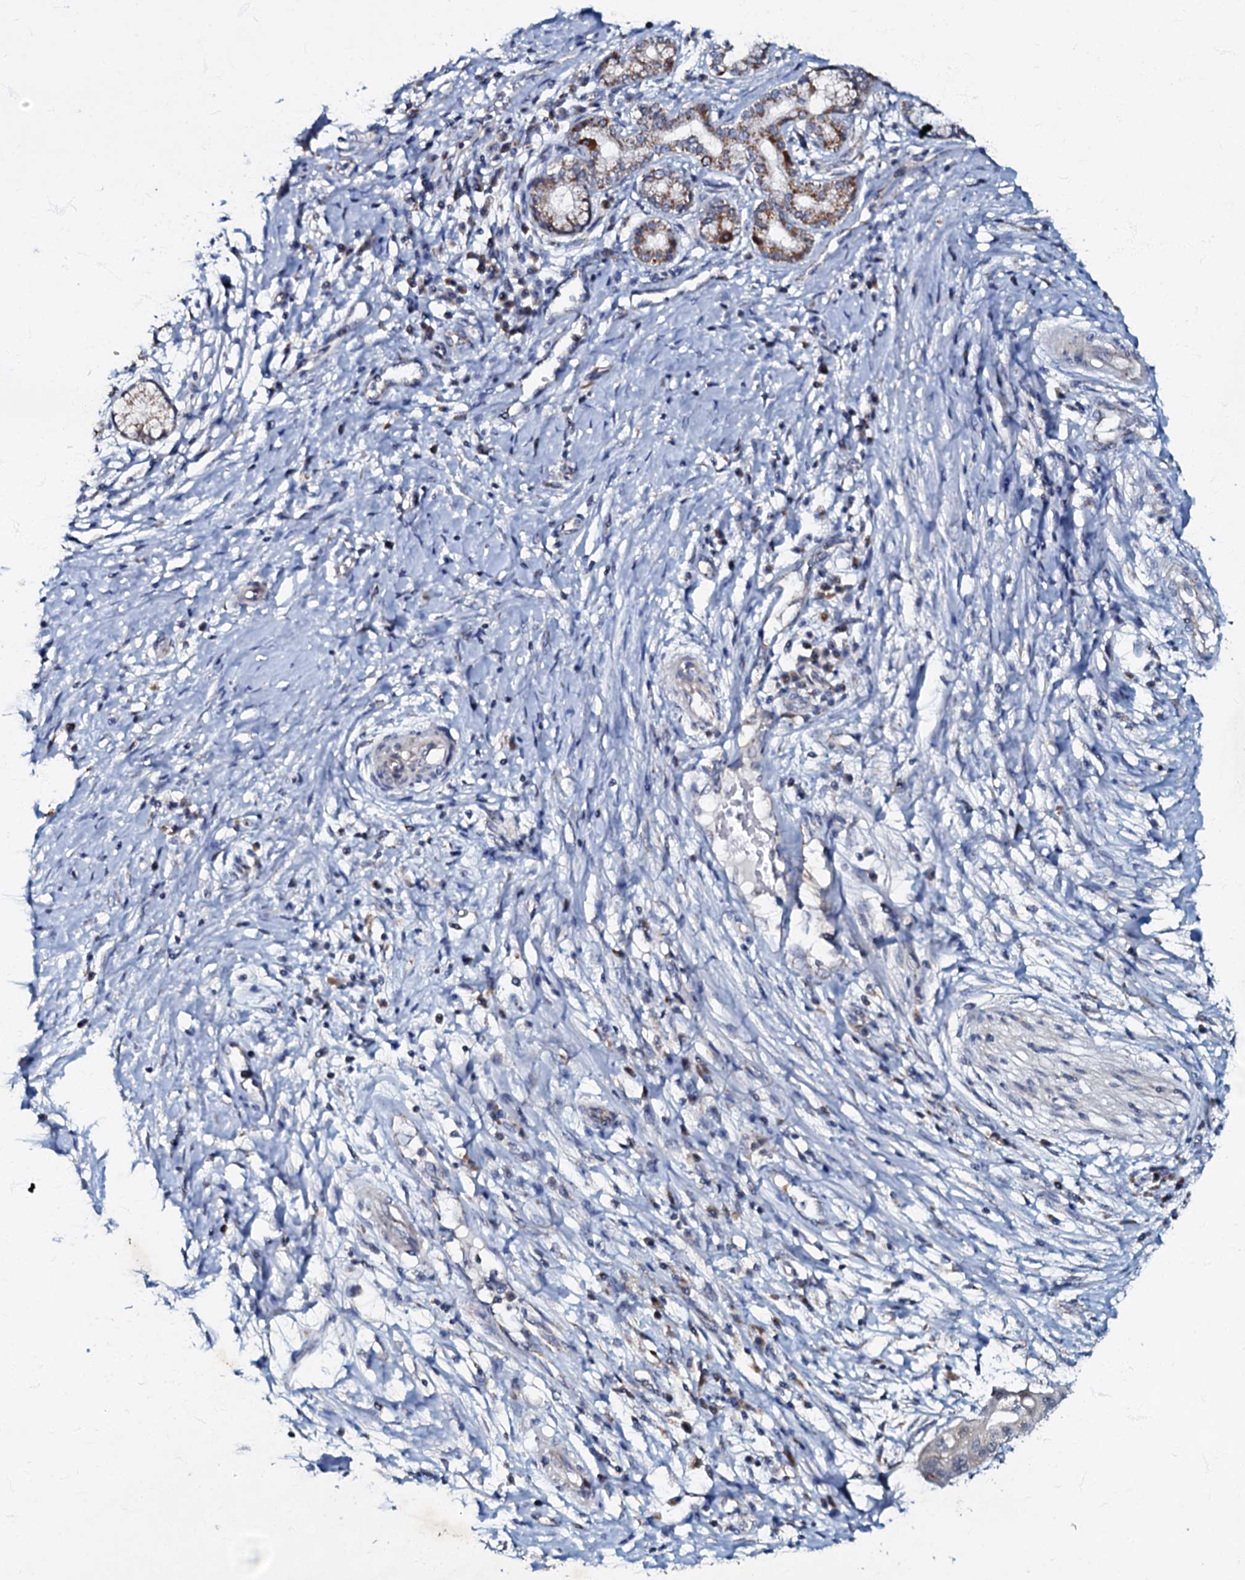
{"staining": {"intensity": "moderate", "quantity": ">75%", "location": "cytoplasmic/membranous"}, "tissue": "pancreatic cancer", "cell_type": "Tumor cells", "image_type": "cancer", "snomed": [{"axis": "morphology", "description": "Adenocarcinoma, NOS"}, {"axis": "topography", "description": "Pancreas"}], "caption": "Immunohistochemical staining of pancreatic cancer (adenocarcinoma) reveals medium levels of moderate cytoplasmic/membranous protein expression in about >75% of tumor cells.", "gene": "MRPL51", "patient": {"sex": "male", "age": 68}}